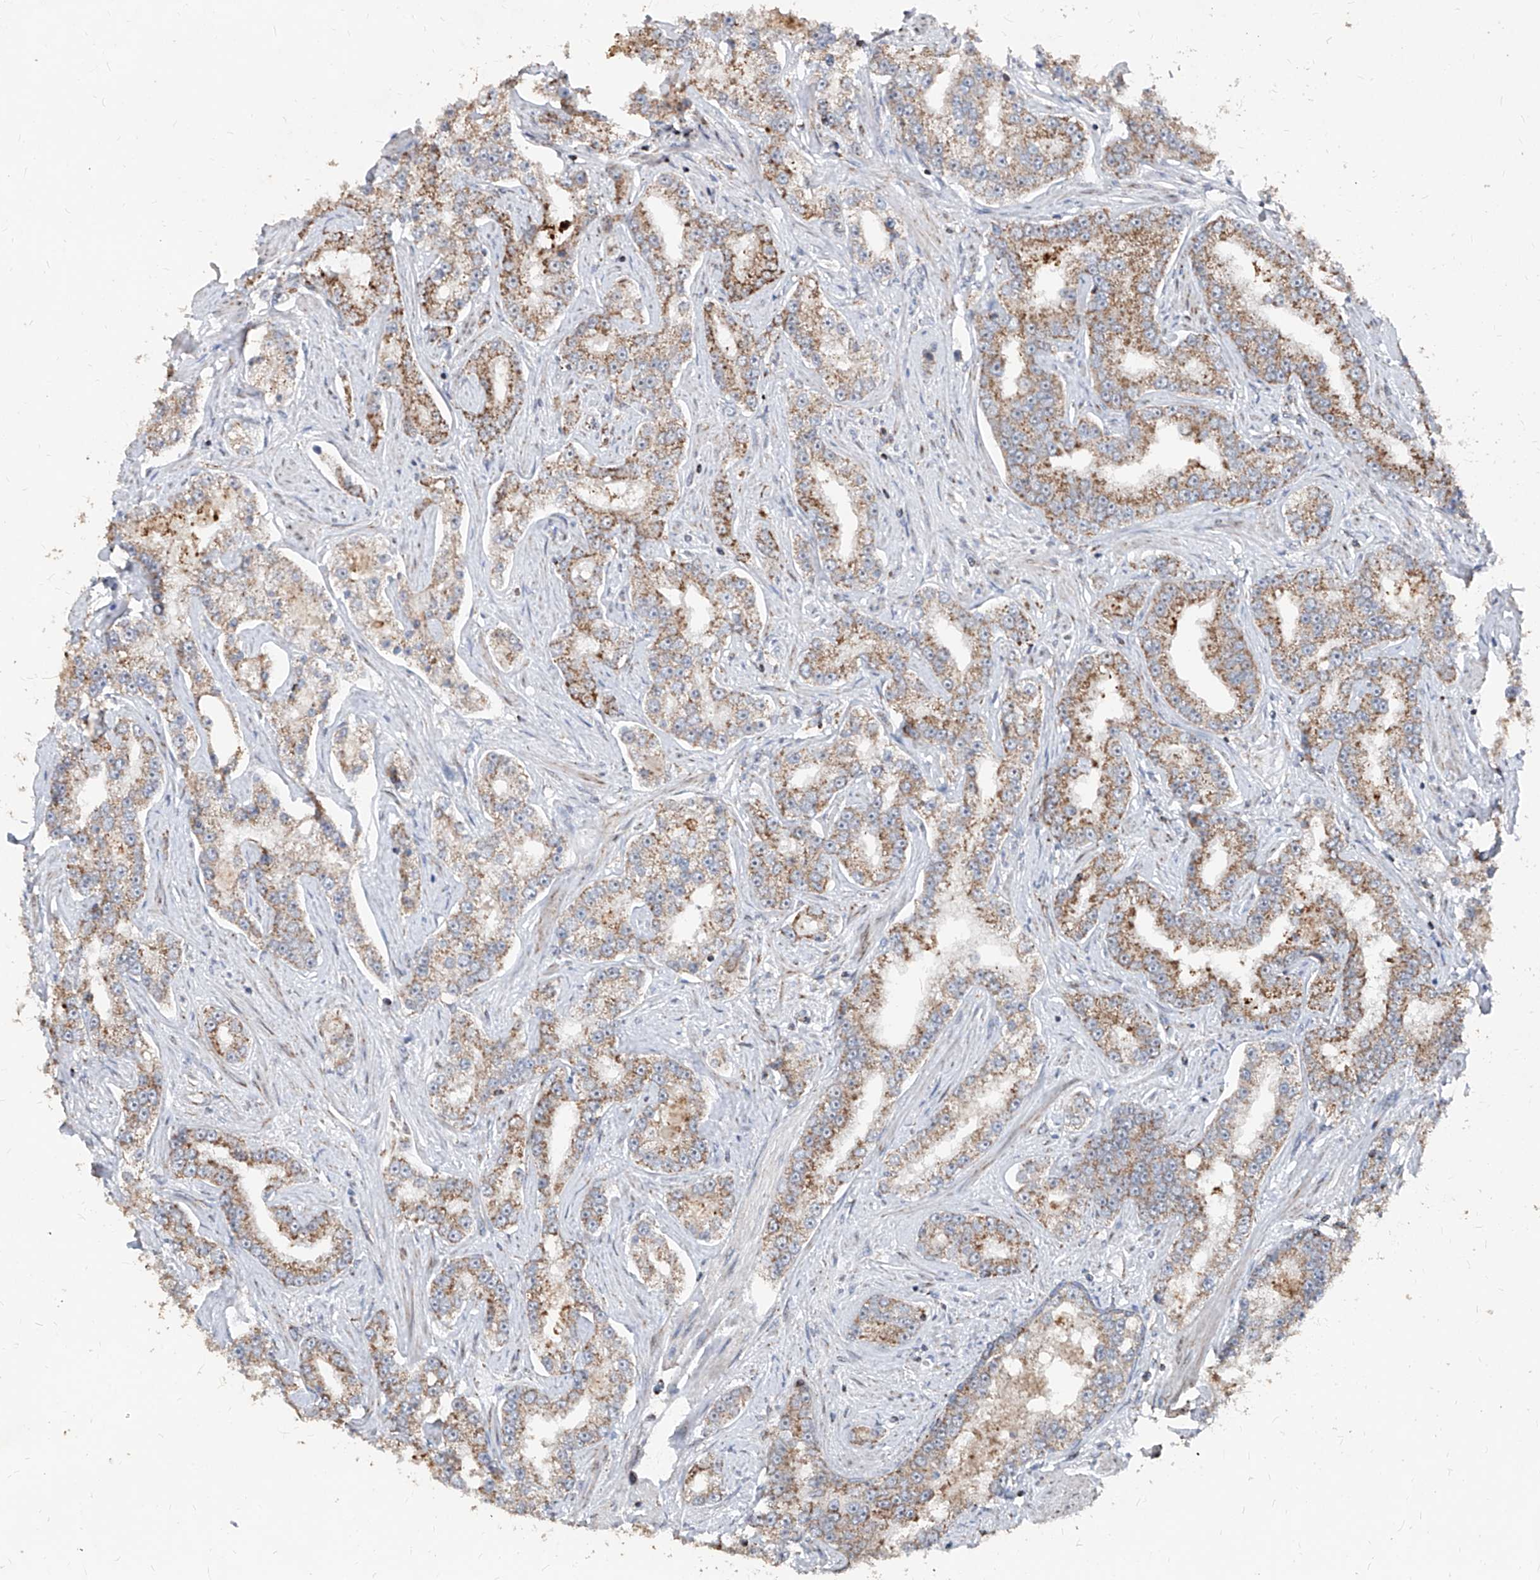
{"staining": {"intensity": "moderate", "quantity": ">75%", "location": "cytoplasmic/membranous"}, "tissue": "prostate cancer", "cell_type": "Tumor cells", "image_type": "cancer", "snomed": [{"axis": "morphology", "description": "Normal tissue, NOS"}, {"axis": "morphology", "description": "Adenocarcinoma, High grade"}, {"axis": "topography", "description": "Prostate"}], "caption": "A brown stain shows moderate cytoplasmic/membranous expression of a protein in human adenocarcinoma (high-grade) (prostate) tumor cells. (DAB IHC with brightfield microscopy, high magnification).", "gene": "NDUFB3", "patient": {"sex": "male", "age": 83}}